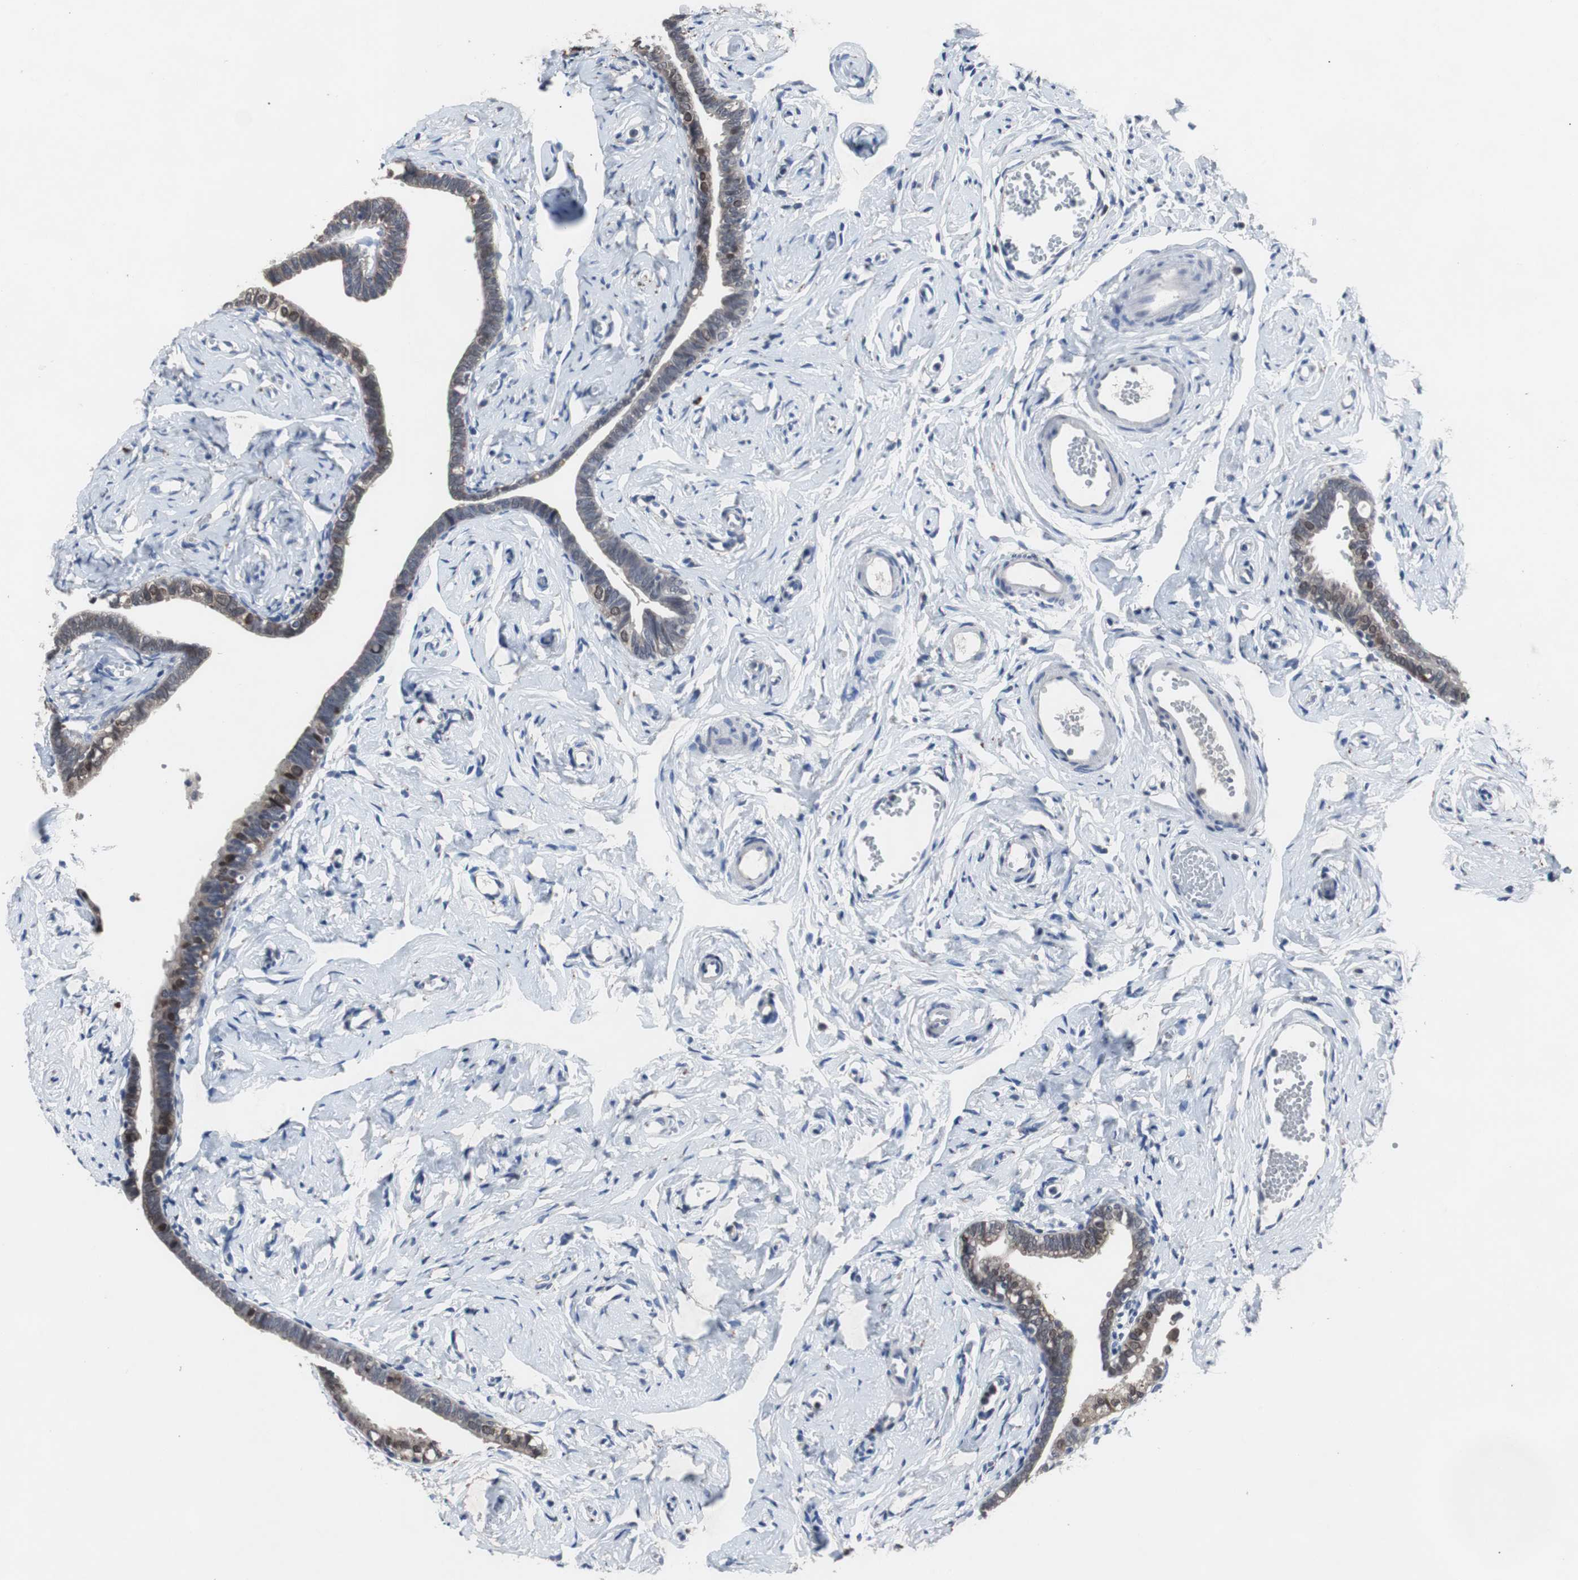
{"staining": {"intensity": "moderate", "quantity": "25%-75%", "location": "nuclear"}, "tissue": "fallopian tube", "cell_type": "Glandular cells", "image_type": "normal", "snomed": [{"axis": "morphology", "description": "Normal tissue, NOS"}, {"axis": "topography", "description": "Fallopian tube"}], "caption": "Moderate nuclear staining is present in approximately 25%-75% of glandular cells in normal fallopian tube.", "gene": "RBM47", "patient": {"sex": "female", "age": 71}}